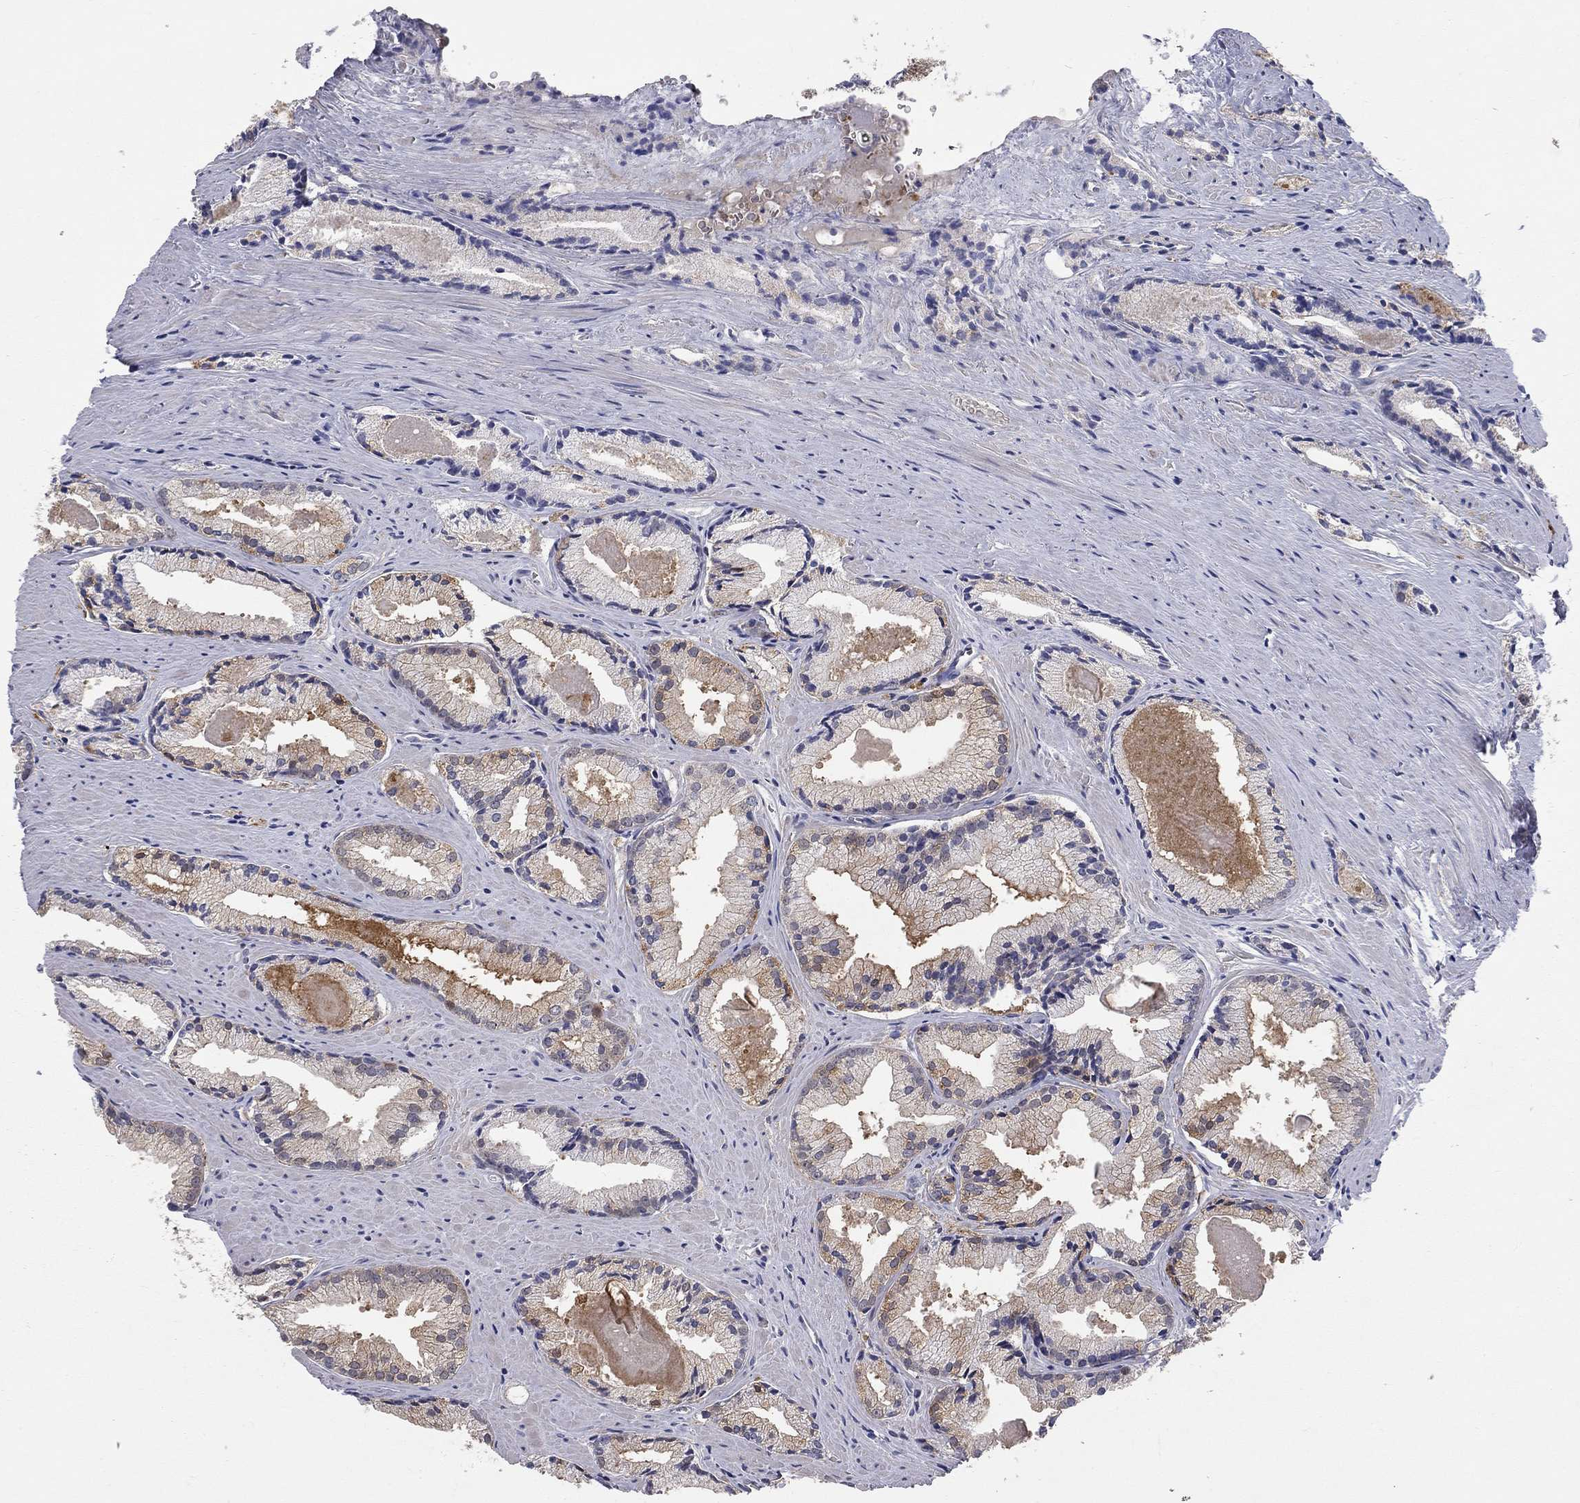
{"staining": {"intensity": "moderate", "quantity": "<25%", "location": "cytoplasmic/membranous"}, "tissue": "prostate cancer", "cell_type": "Tumor cells", "image_type": "cancer", "snomed": [{"axis": "morphology", "description": "Adenocarcinoma, NOS"}, {"axis": "morphology", "description": "Adenocarcinoma, High grade"}, {"axis": "topography", "description": "Prostate"}], "caption": "A micrograph showing moderate cytoplasmic/membranous staining in about <25% of tumor cells in adenocarcinoma (prostate), as visualized by brown immunohistochemical staining.", "gene": "CFAP161", "patient": {"sex": "male", "age": 70}}